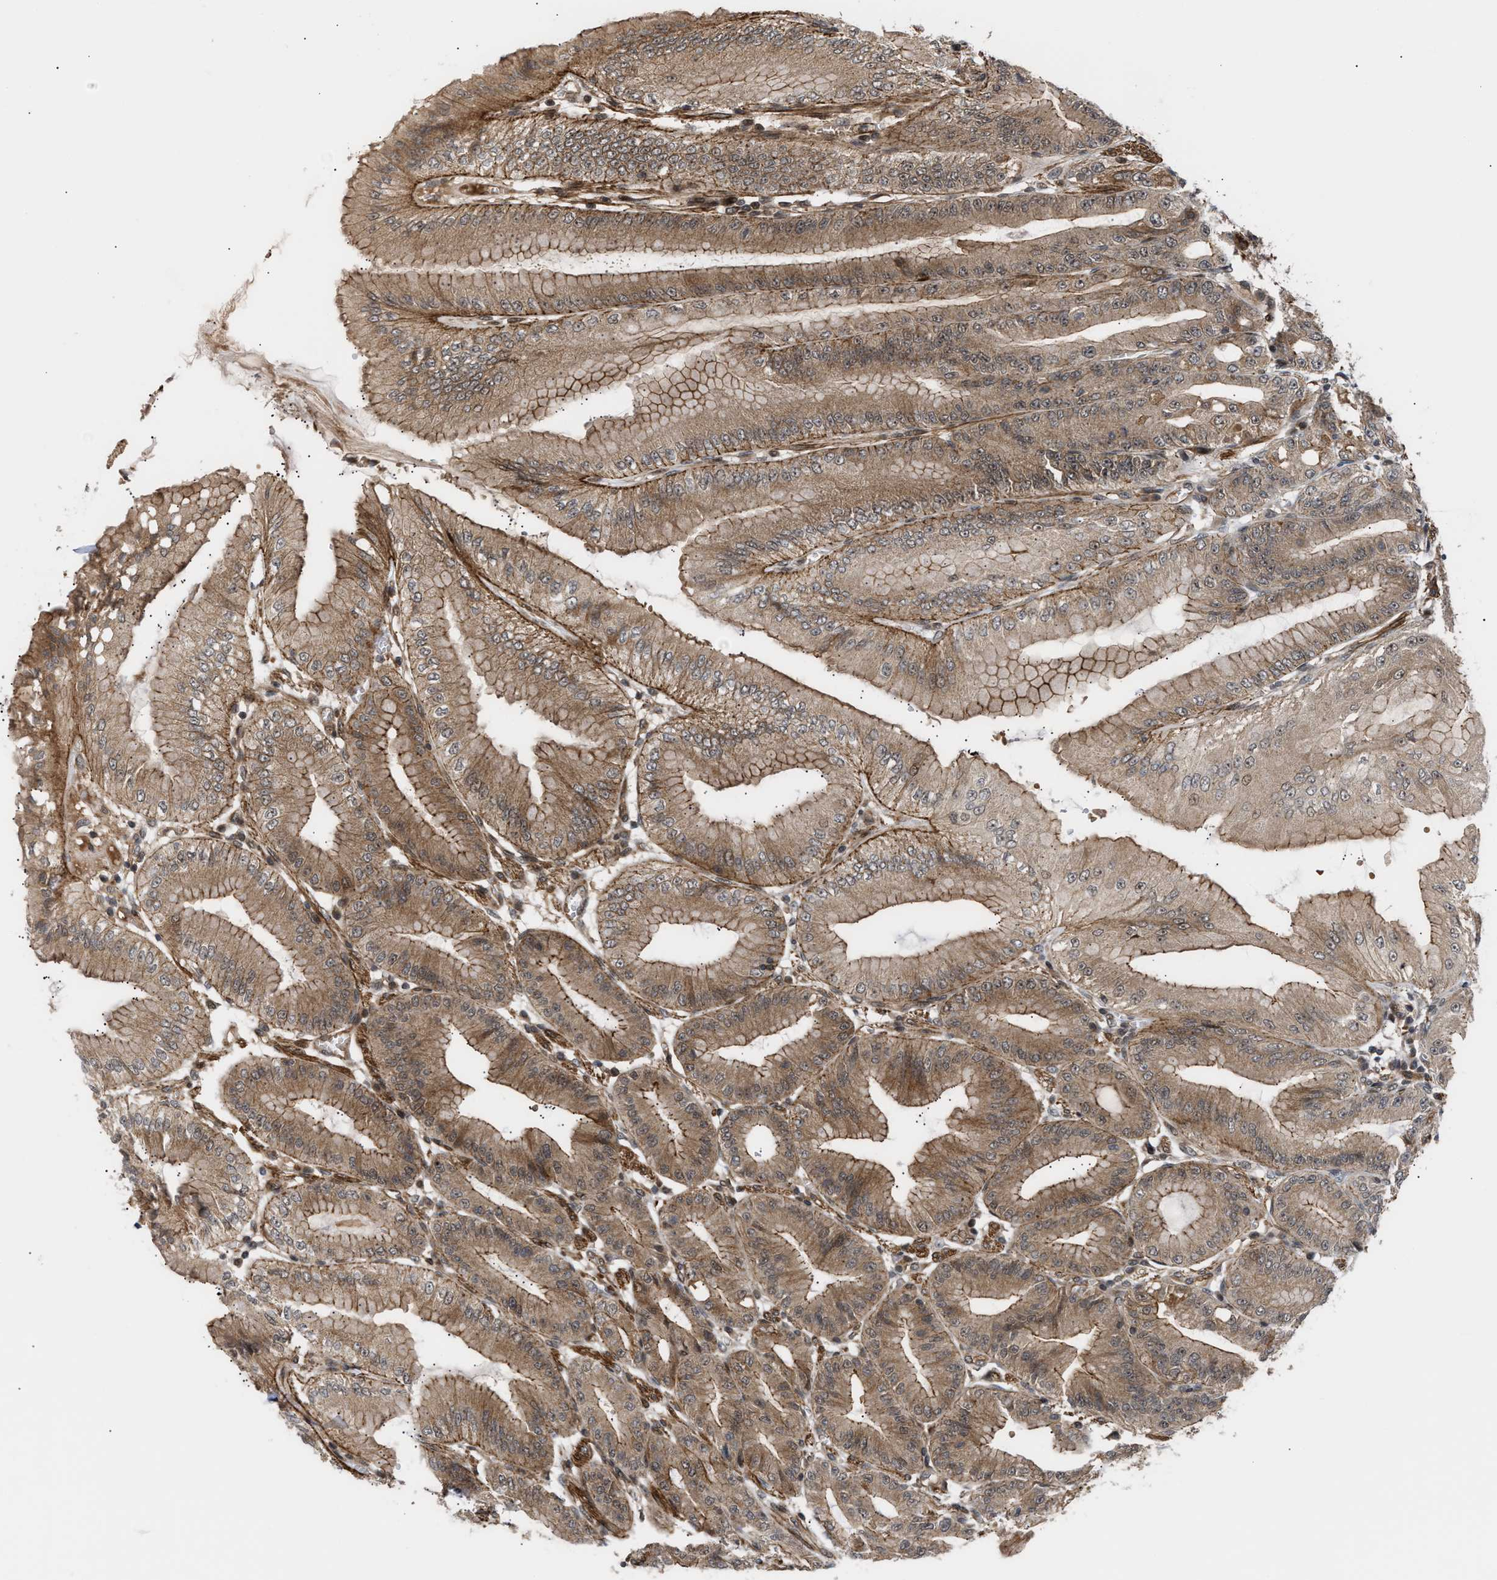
{"staining": {"intensity": "moderate", "quantity": ">75%", "location": "cytoplasmic/membranous,nuclear"}, "tissue": "stomach", "cell_type": "Glandular cells", "image_type": "normal", "snomed": [{"axis": "morphology", "description": "Normal tissue, NOS"}, {"axis": "topography", "description": "Stomach, lower"}], "caption": "Immunohistochemistry (IHC) photomicrograph of normal stomach: human stomach stained using IHC shows medium levels of moderate protein expression localized specifically in the cytoplasmic/membranous,nuclear of glandular cells, appearing as a cytoplasmic/membranous,nuclear brown color.", "gene": "STAU2", "patient": {"sex": "male", "age": 71}}